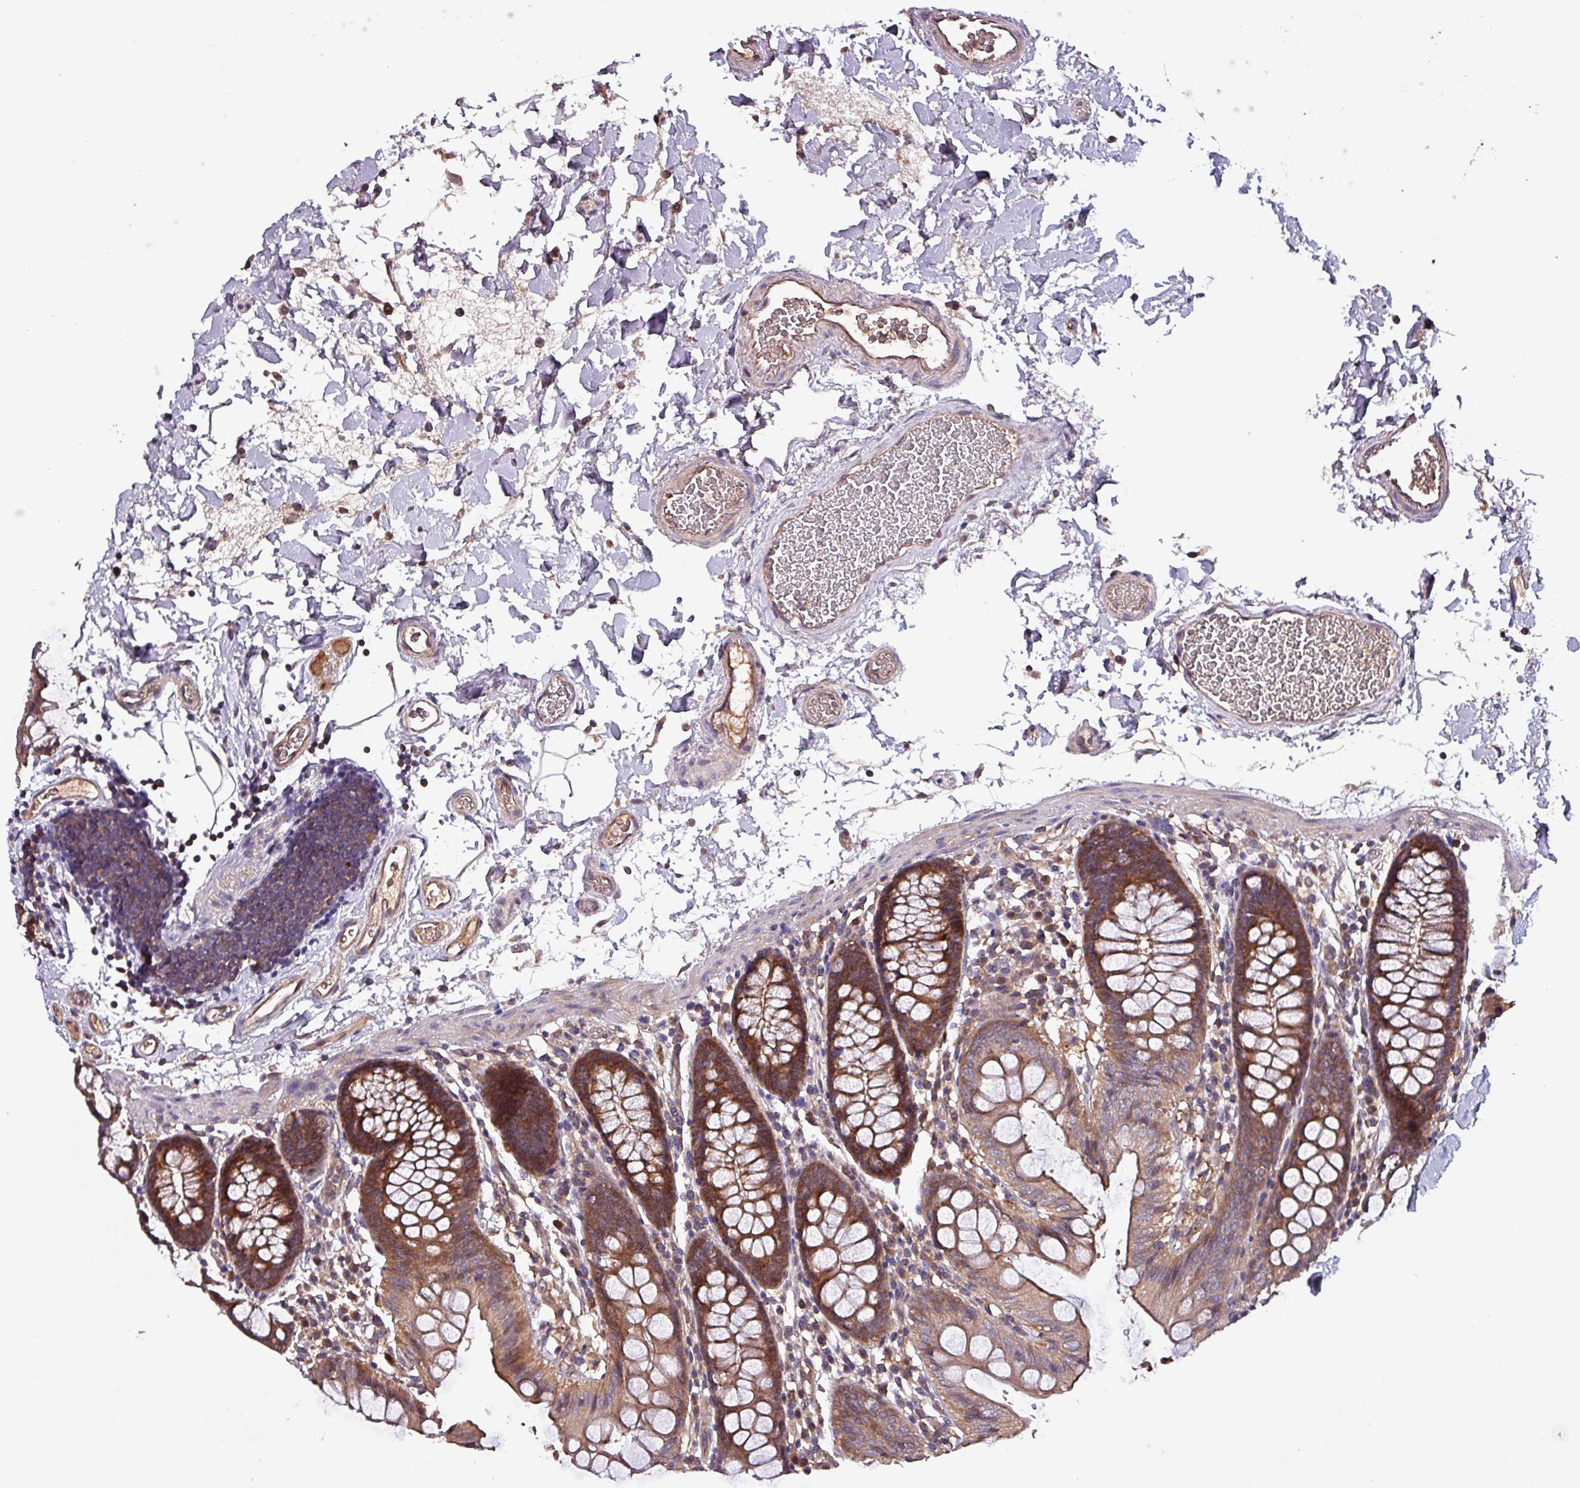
{"staining": {"intensity": "moderate", "quantity": ">75%", "location": "cytoplasmic/membranous"}, "tissue": "colon", "cell_type": "Endothelial cells", "image_type": "normal", "snomed": [{"axis": "morphology", "description": "Normal tissue, NOS"}, {"axis": "topography", "description": "Colon"}], "caption": "Immunohistochemical staining of normal colon demonstrates >75% levels of moderate cytoplasmic/membranous protein staining in approximately >75% of endothelial cells. (DAB (3,3'-diaminobenzidine) IHC, brown staining for protein, blue staining for nuclei).", "gene": "PAFAH1B2", "patient": {"sex": "male", "age": 75}}